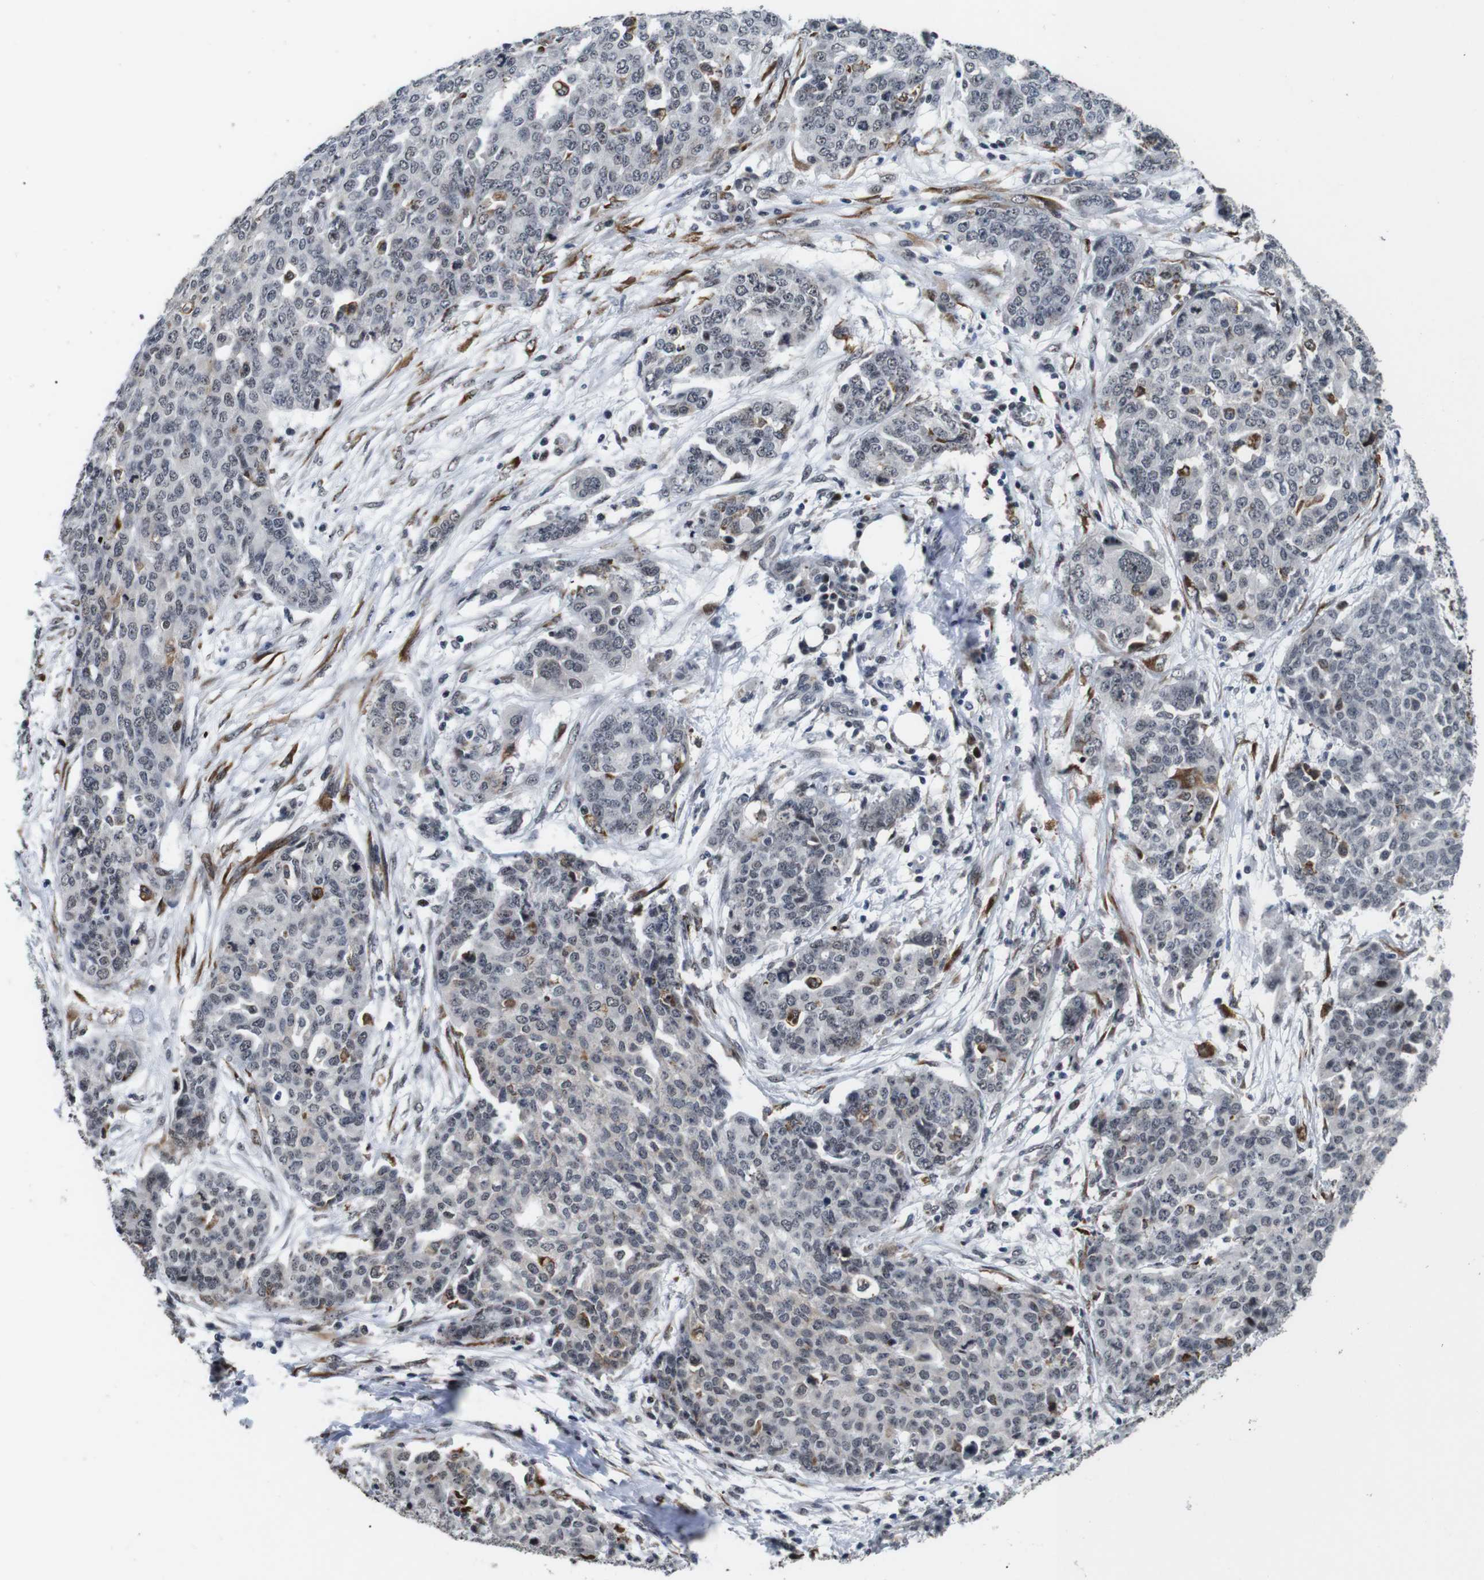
{"staining": {"intensity": "weak", "quantity": "<25%", "location": "nuclear"}, "tissue": "ovarian cancer", "cell_type": "Tumor cells", "image_type": "cancer", "snomed": [{"axis": "morphology", "description": "Cystadenocarcinoma, serous, NOS"}, {"axis": "topography", "description": "Soft tissue"}, {"axis": "topography", "description": "Ovary"}], "caption": "Tumor cells show no significant protein expression in serous cystadenocarcinoma (ovarian).", "gene": "EIF4G1", "patient": {"sex": "female", "age": 57}}